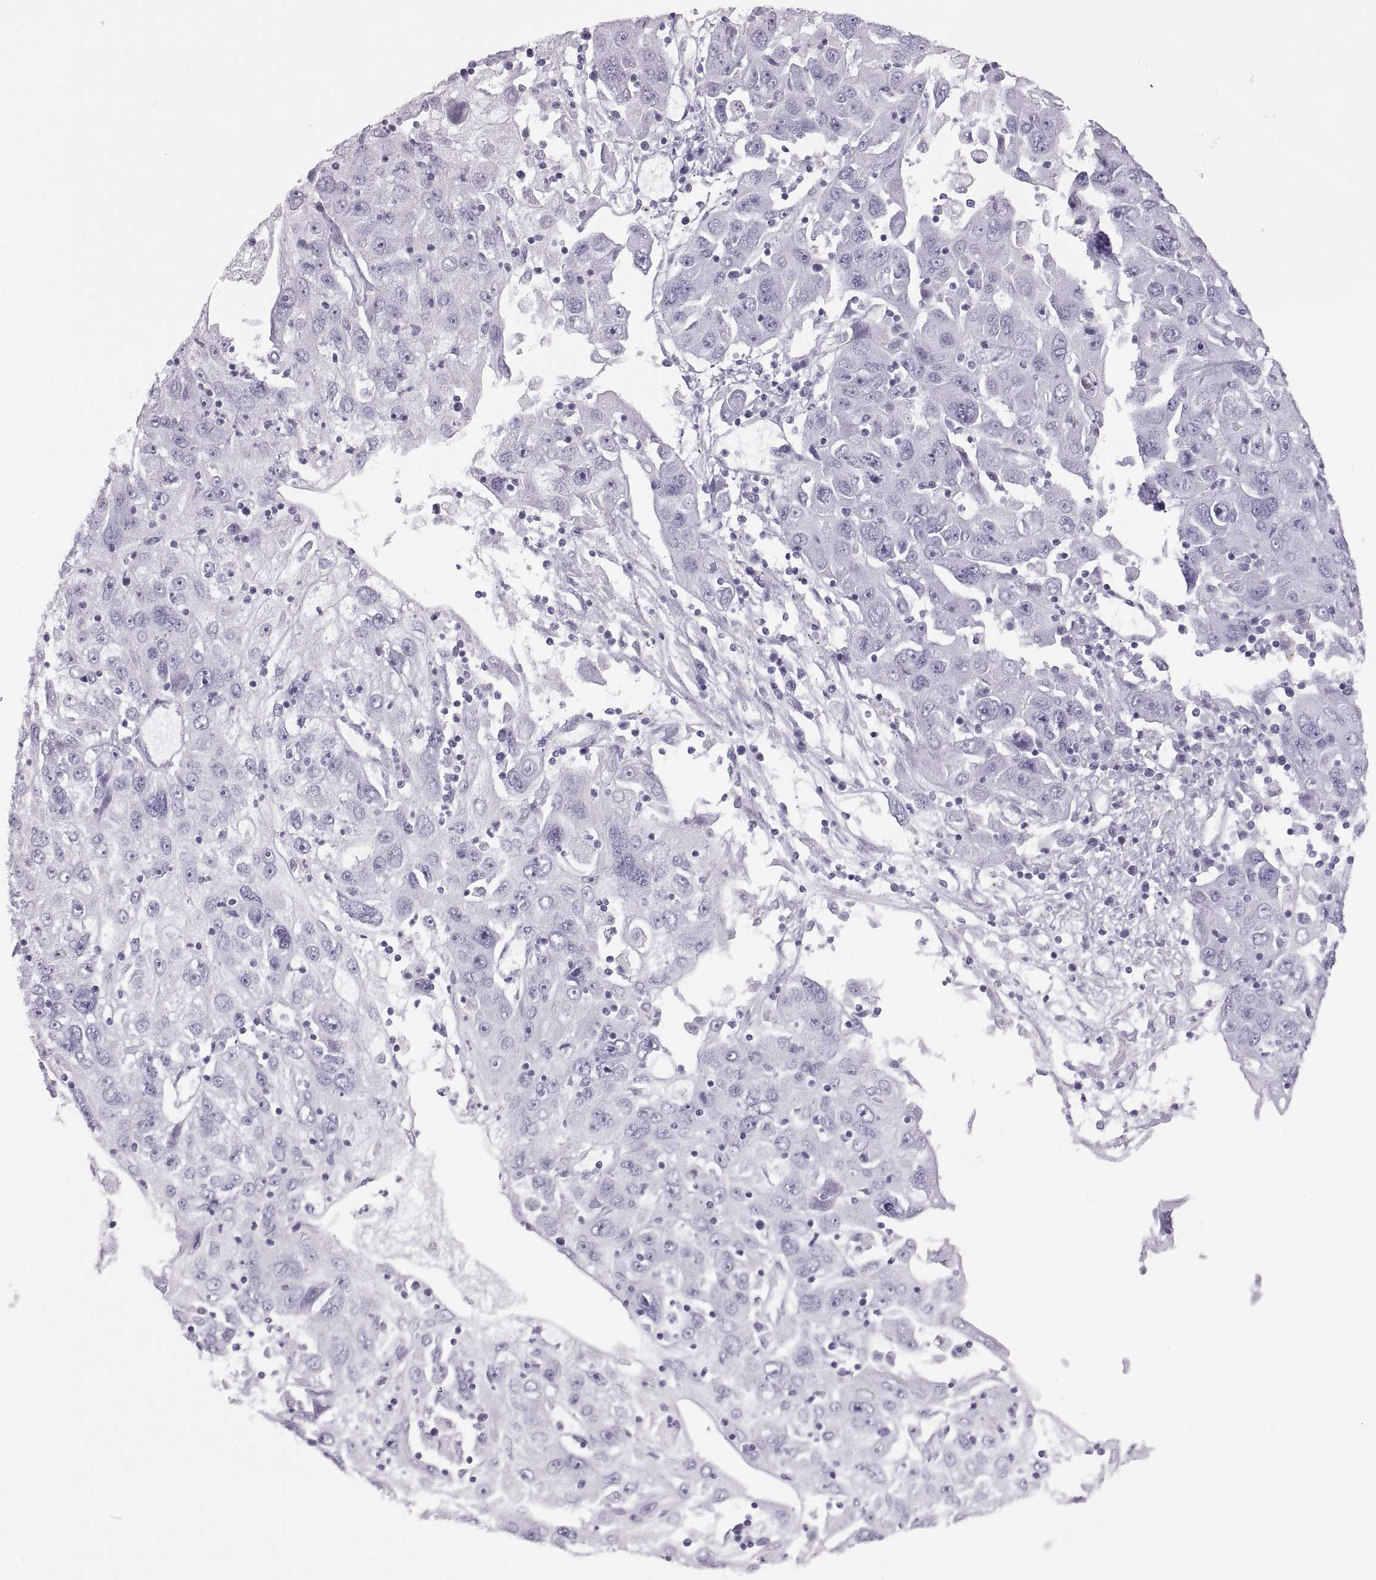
{"staining": {"intensity": "negative", "quantity": "none", "location": "none"}, "tissue": "stomach cancer", "cell_type": "Tumor cells", "image_type": "cancer", "snomed": [{"axis": "morphology", "description": "Adenocarcinoma, NOS"}, {"axis": "topography", "description": "Stomach"}], "caption": "Micrograph shows no protein expression in tumor cells of stomach cancer (adenocarcinoma) tissue. (Immunohistochemistry (ihc), brightfield microscopy, high magnification).", "gene": "SEMG1", "patient": {"sex": "male", "age": 56}}